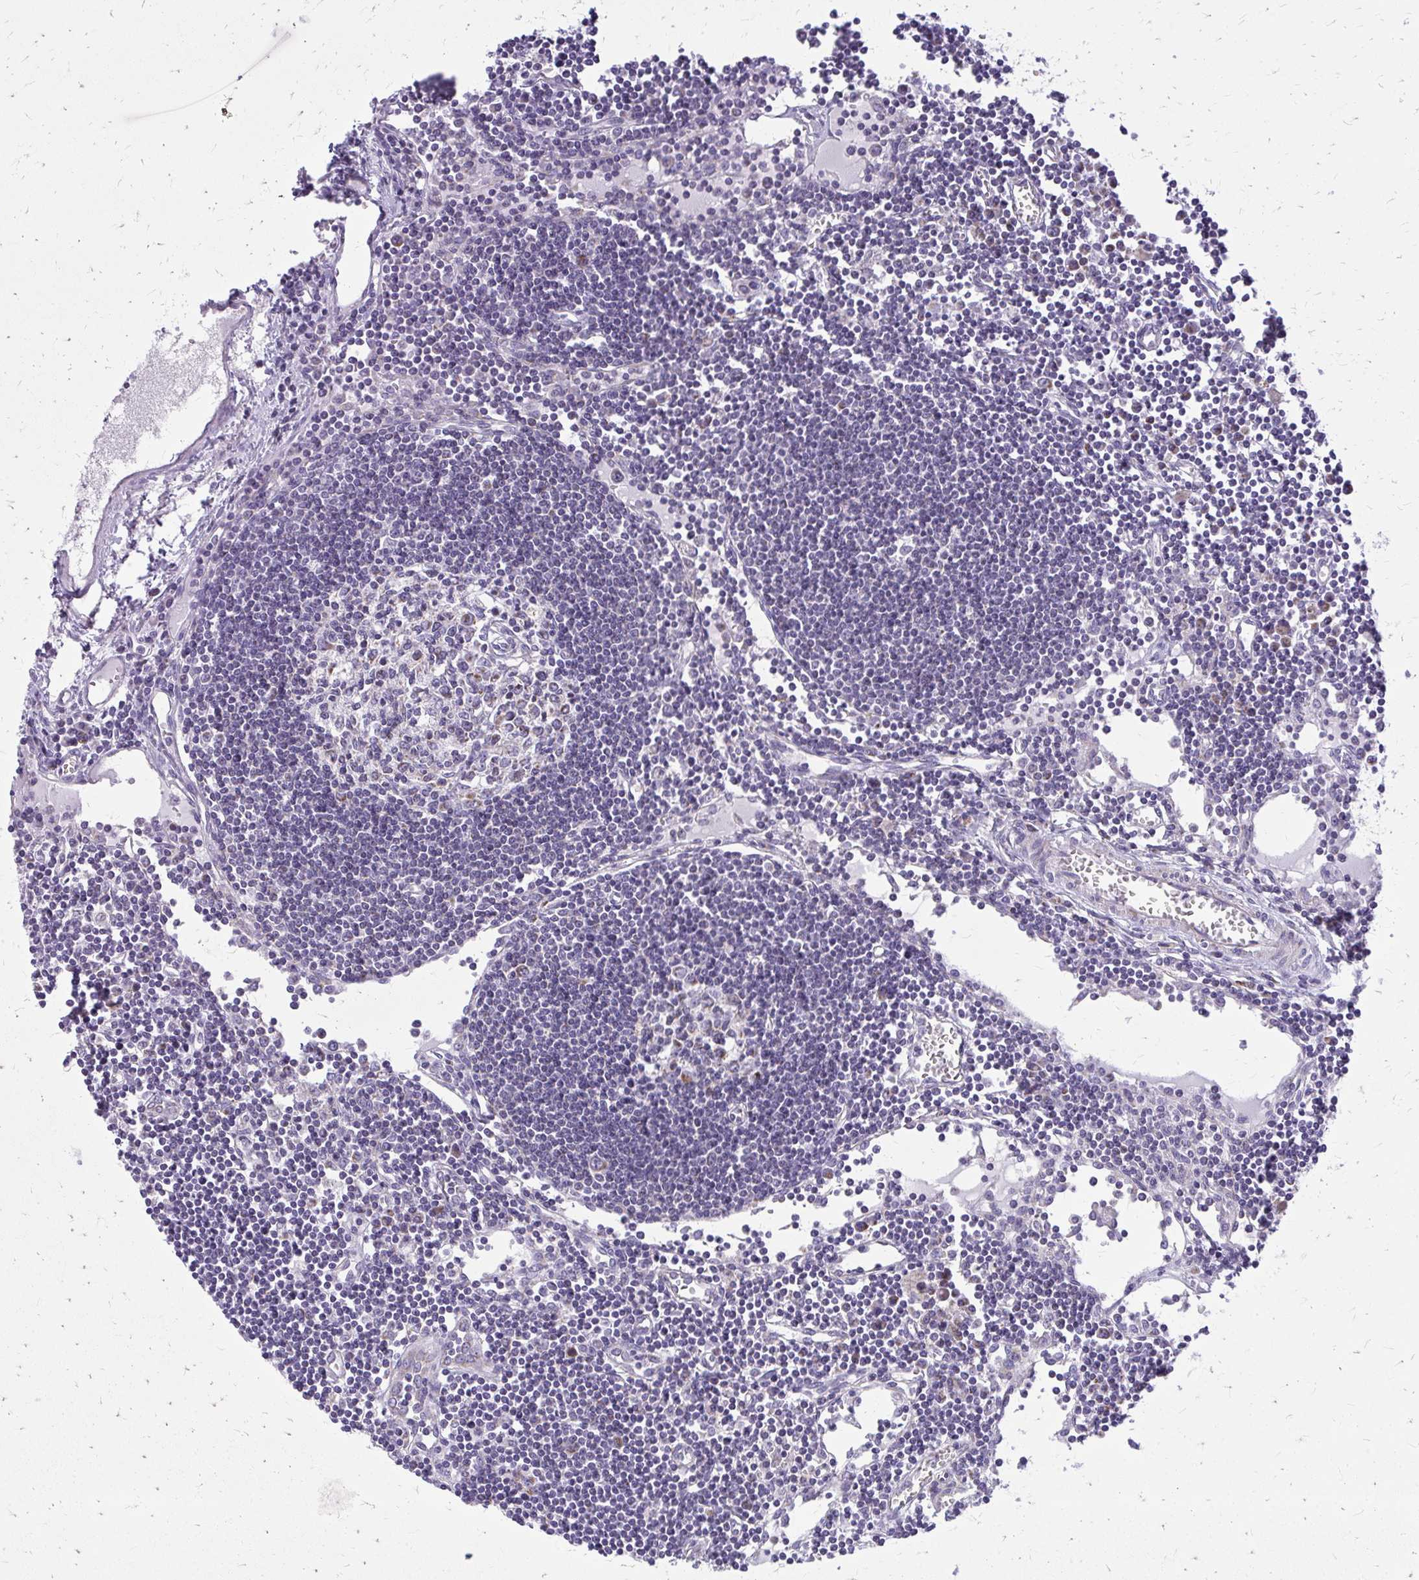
{"staining": {"intensity": "negative", "quantity": "none", "location": "none"}, "tissue": "lymph node", "cell_type": "Germinal center cells", "image_type": "normal", "snomed": [{"axis": "morphology", "description": "Normal tissue, NOS"}, {"axis": "topography", "description": "Lymph node"}], "caption": "Image shows no significant protein positivity in germinal center cells of normal lymph node.", "gene": "IFIT1", "patient": {"sex": "female", "age": 65}}